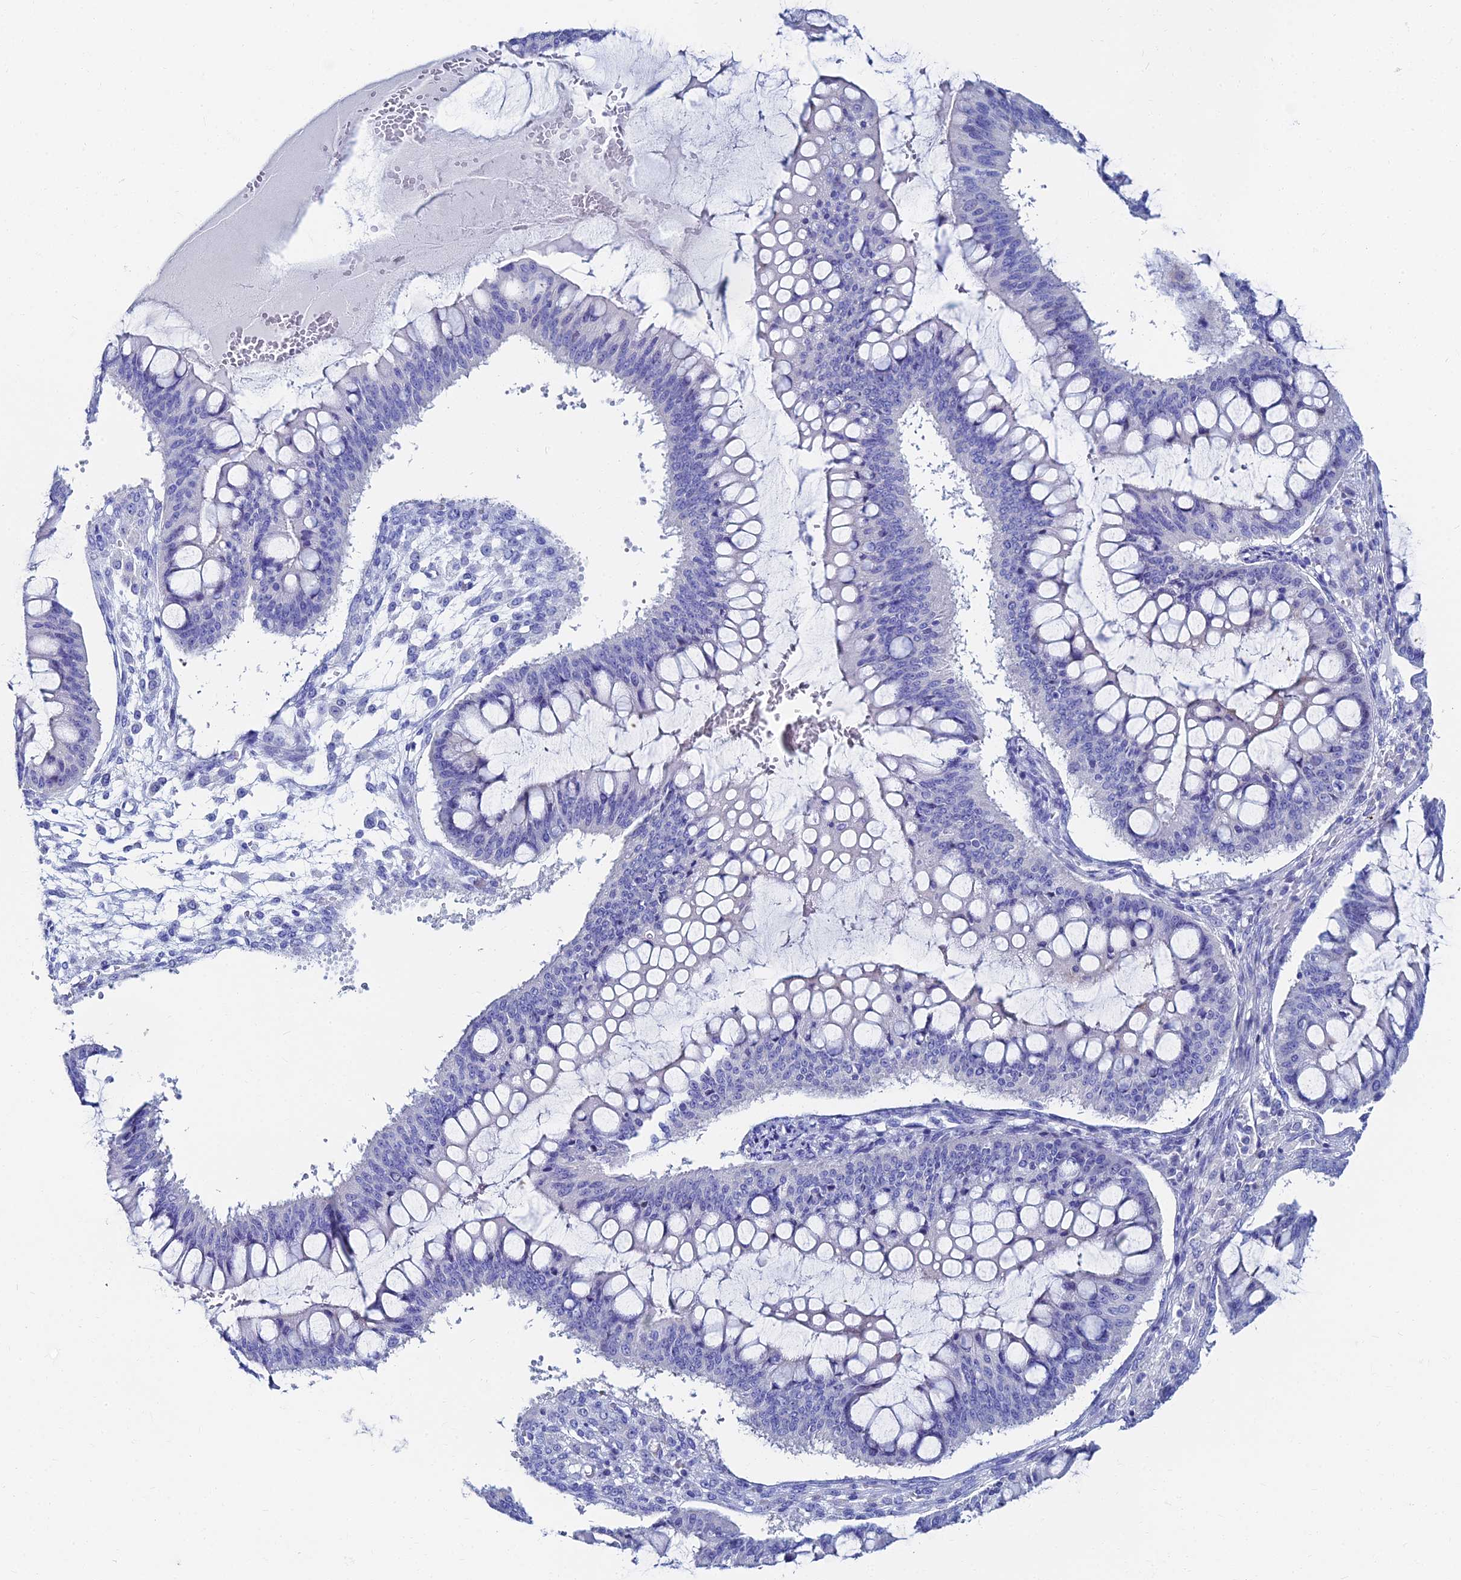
{"staining": {"intensity": "negative", "quantity": "none", "location": "none"}, "tissue": "ovarian cancer", "cell_type": "Tumor cells", "image_type": "cancer", "snomed": [{"axis": "morphology", "description": "Cystadenocarcinoma, mucinous, NOS"}, {"axis": "topography", "description": "Ovary"}], "caption": "Tumor cells show no significant protein positivity in ovarian mucinous cystadenocarcinoma. (DAB IHC with hematoxylin counter stain).", "gene": "HSPA1L", "patient": {"sex": "female", "age": 73}}